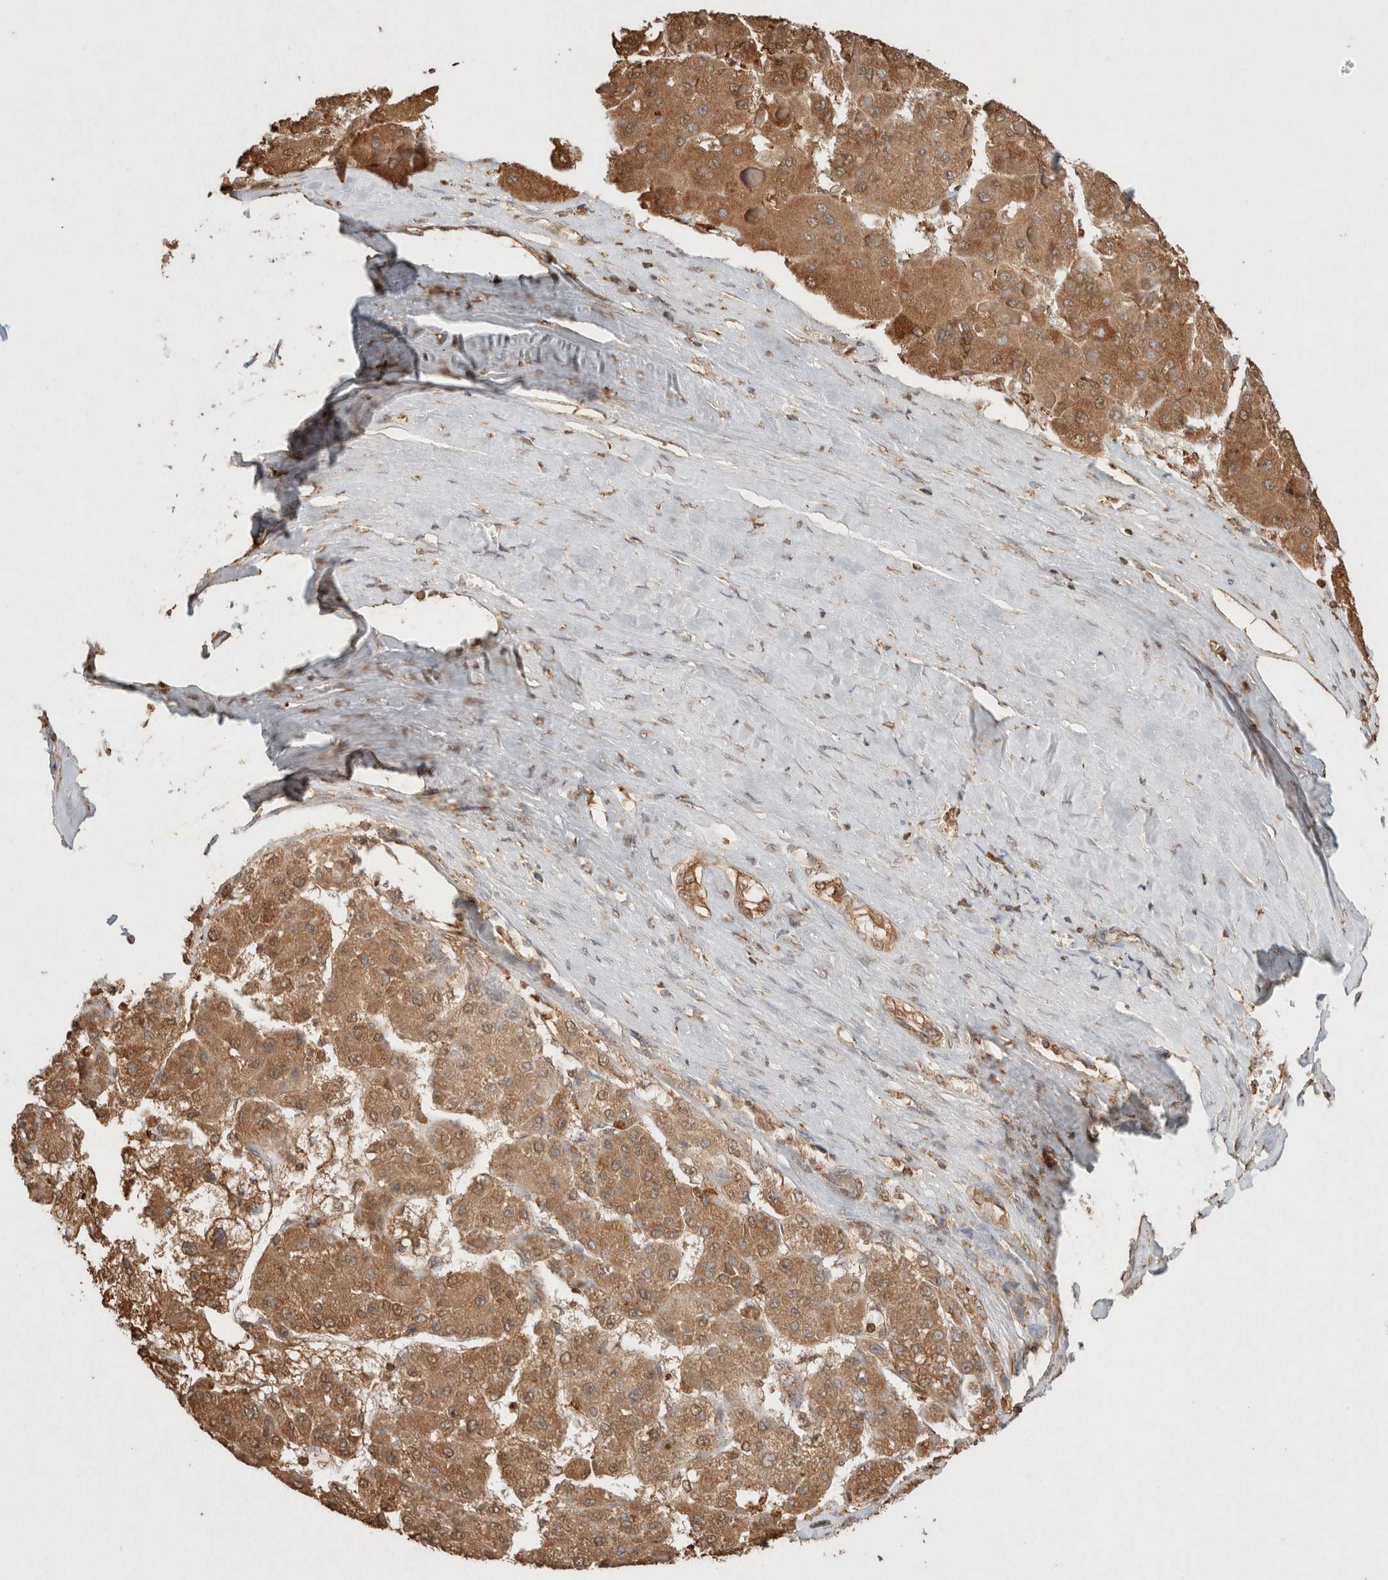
{"staining": {"intensity": "moderate", "quantity": ">75%", "location": "cytoplasmic/membranous,nuclear"}, "tissue": "liver cancer", "cell_type": "Tumor cells", "image_type": "cancer", "snomed": [{"axis": "morphology", "description": "Carcinoma, Hepatocellular, NOS"}, {"axis": "topography", "description": "Liver"}], "caption": "Immunohistochemistry (IHC) image of human hepatocellular carcinoma (liver) stained for a protein (brown), which demonstrates medium levels of moderate cytoplasmic/membranous and nuclear expression in about >75% of tumor cells.", "gene": "ERAP1", "patient": {"sex": "female", "age": 73}}